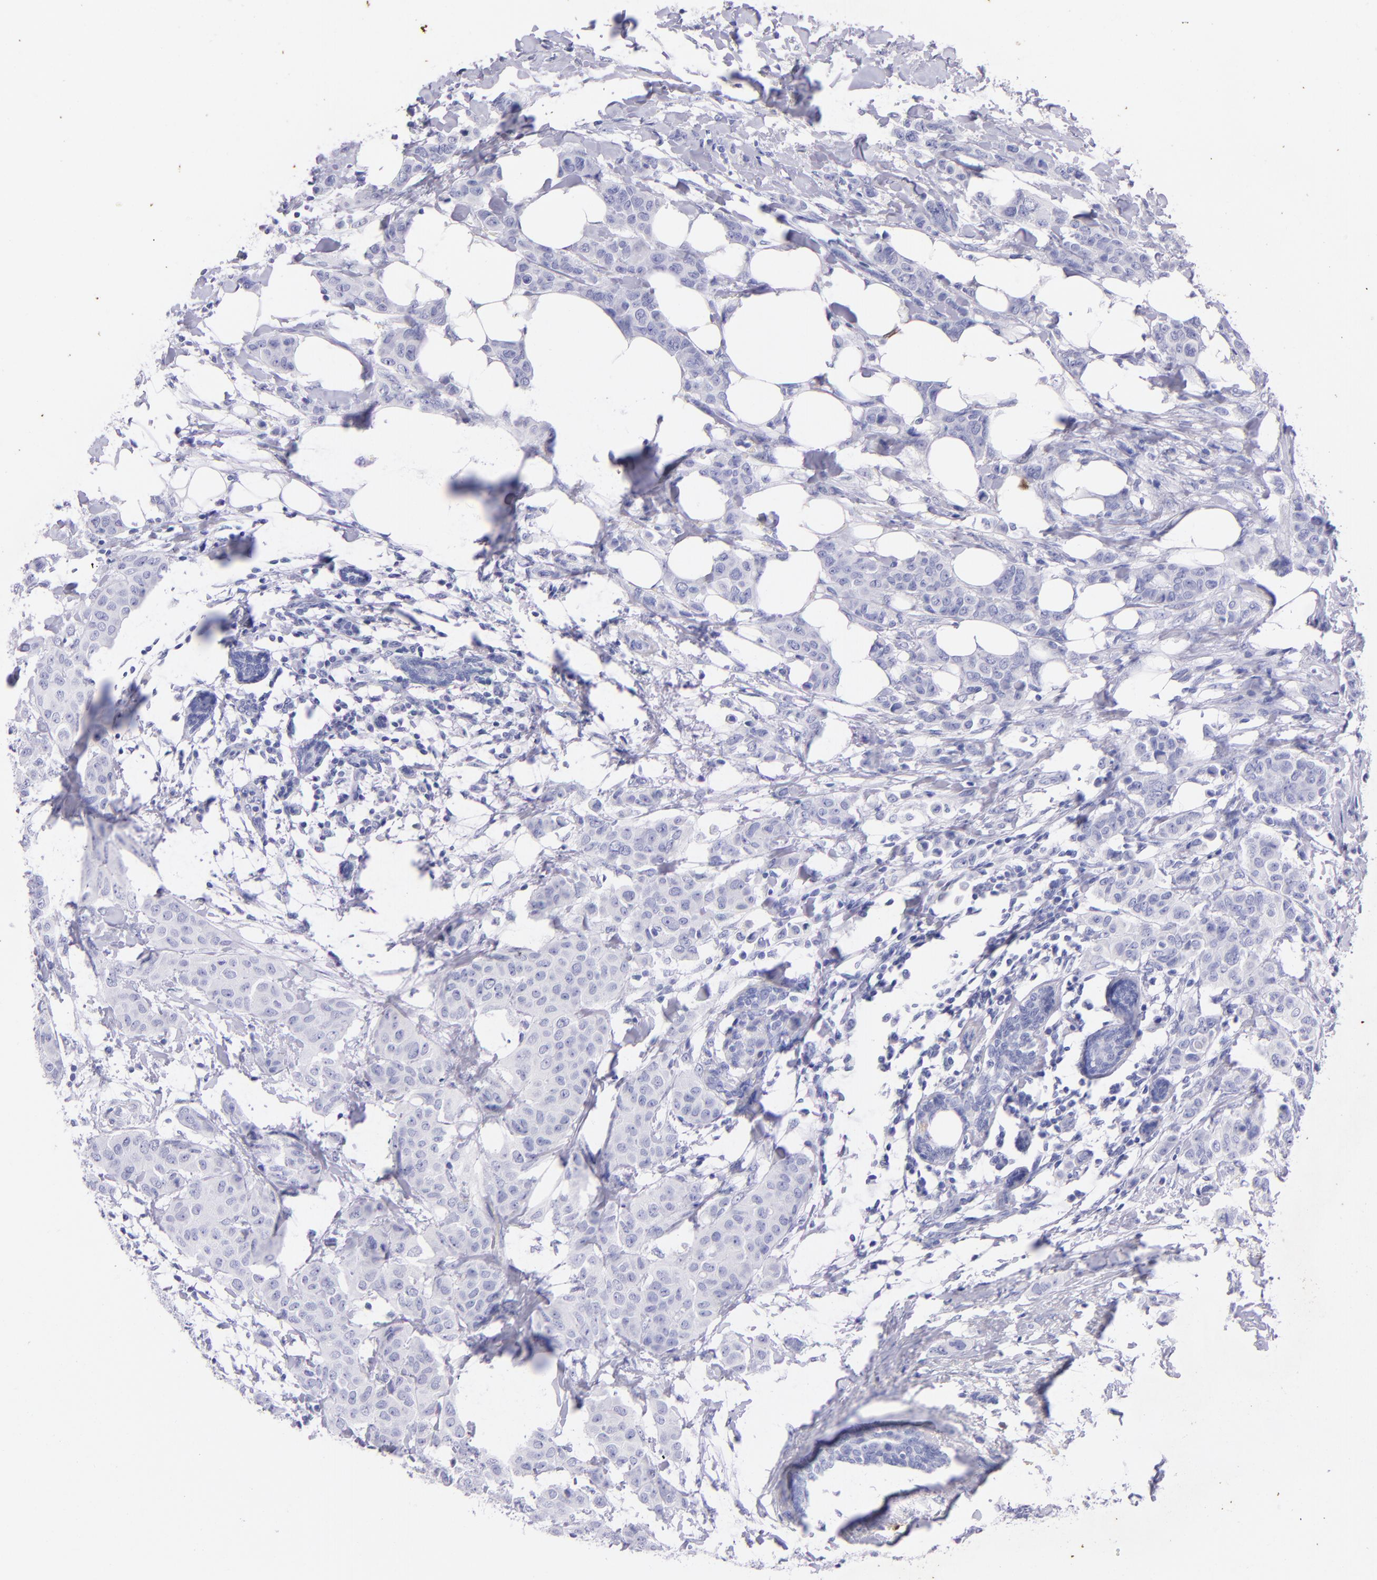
{"staining": {"intensity": "negative", "quantity": "none", "location": "none"}, "tissue": "breast cancer", "cell_type": "Tumor cells", "image_type": "cancer", "snomed": [{"axis": "morphology", "description": "Duct carcinoma"}, {"axis": "topography", "description": "Breast"}], "caption": "IHC of infiltrating ductal carcinoma (breast) demonstrates no staining in tumor cells.", "gene": "UCHL1", "patient": {"sex": "female", "age": 40}}